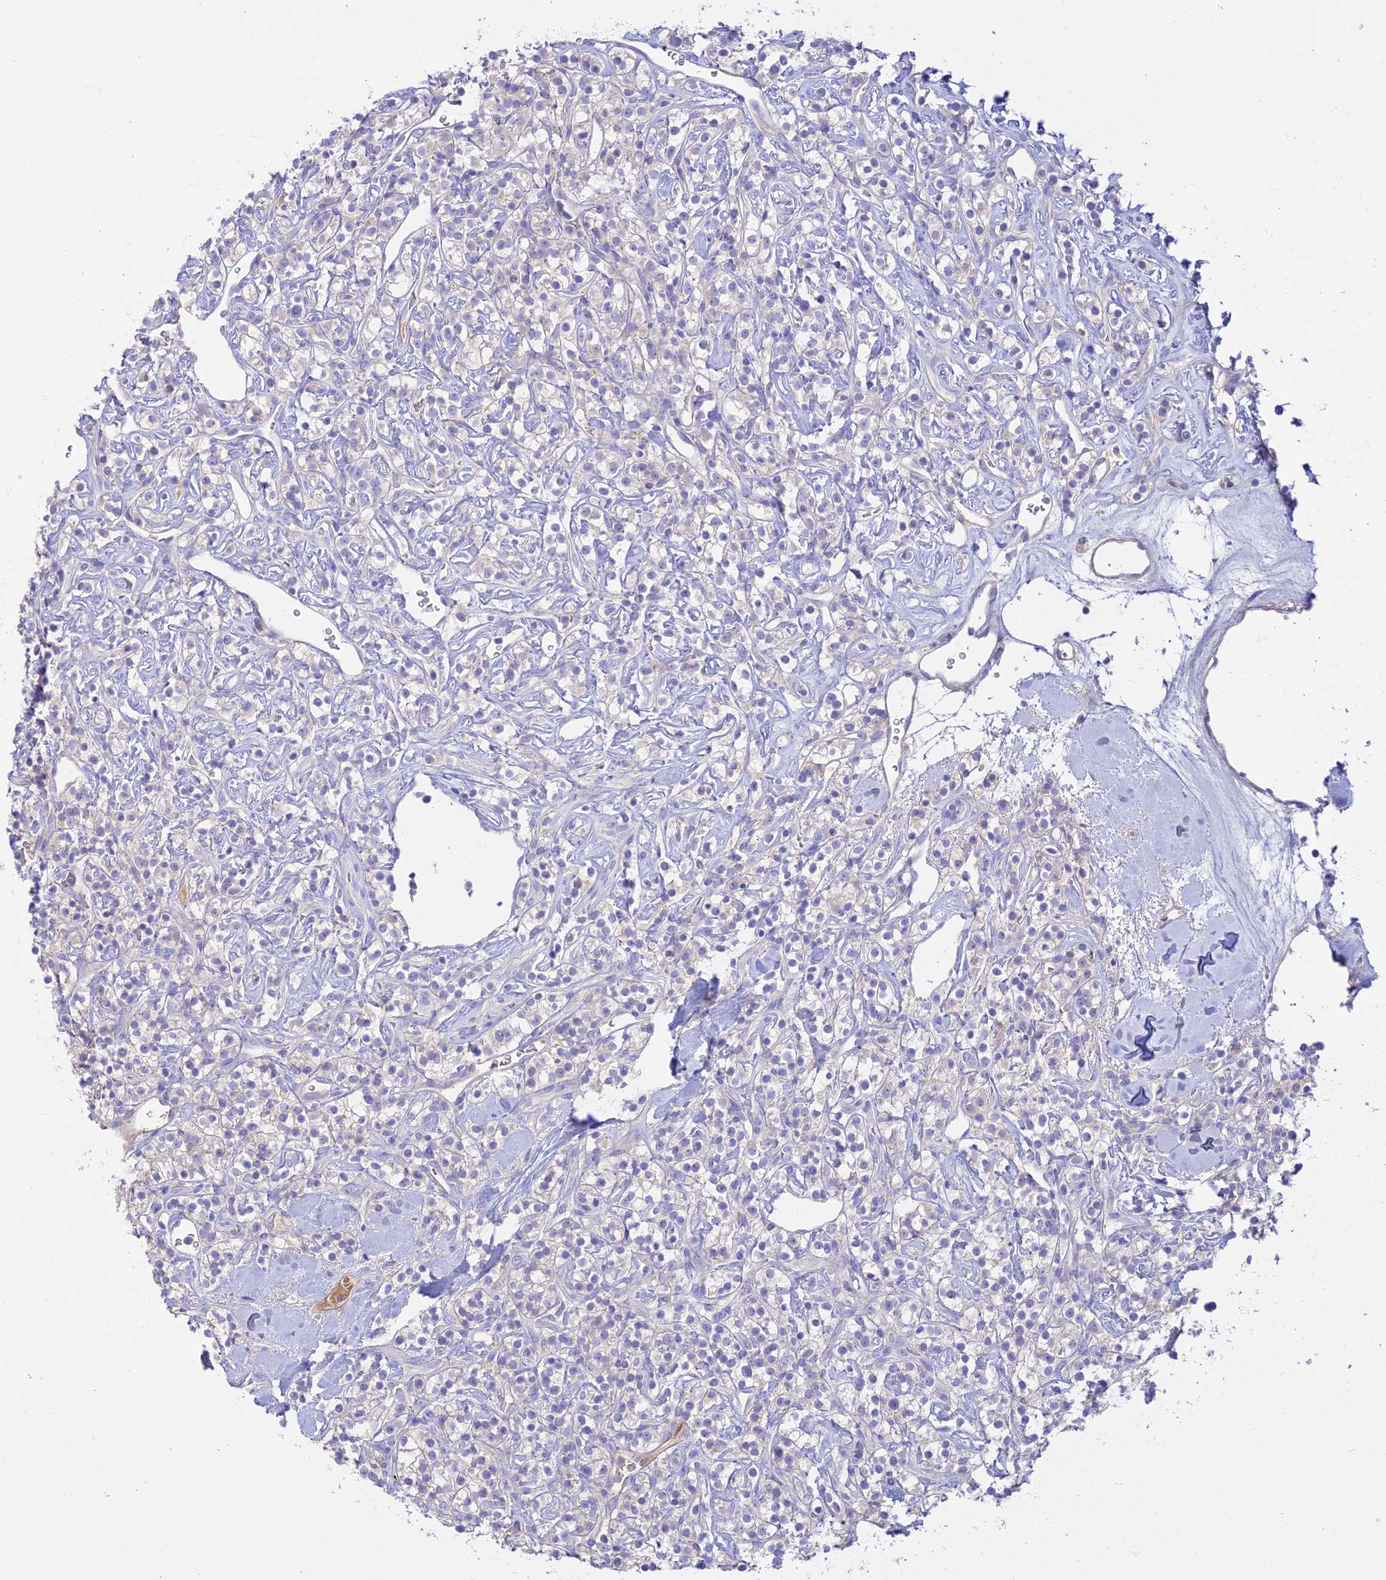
{"staining": {"intensity": "negative", "quantity": "none", "location": "none"}, "tissue": "renal cancer", "cell_type": "Tumor cells", "image_type": "cancer", "snomed": [{"axis": "morphology", "description": "Adenocarcinoma, NOS"}, {"axis": "topography", "description": "Kidney"}], "caption": "This is an immunohistochemistry photomicrograph of human renal cancer. There is no expression in tumor cells.", "gene": "NLRP9", "patient": {"sex": "male", "age": 77}}